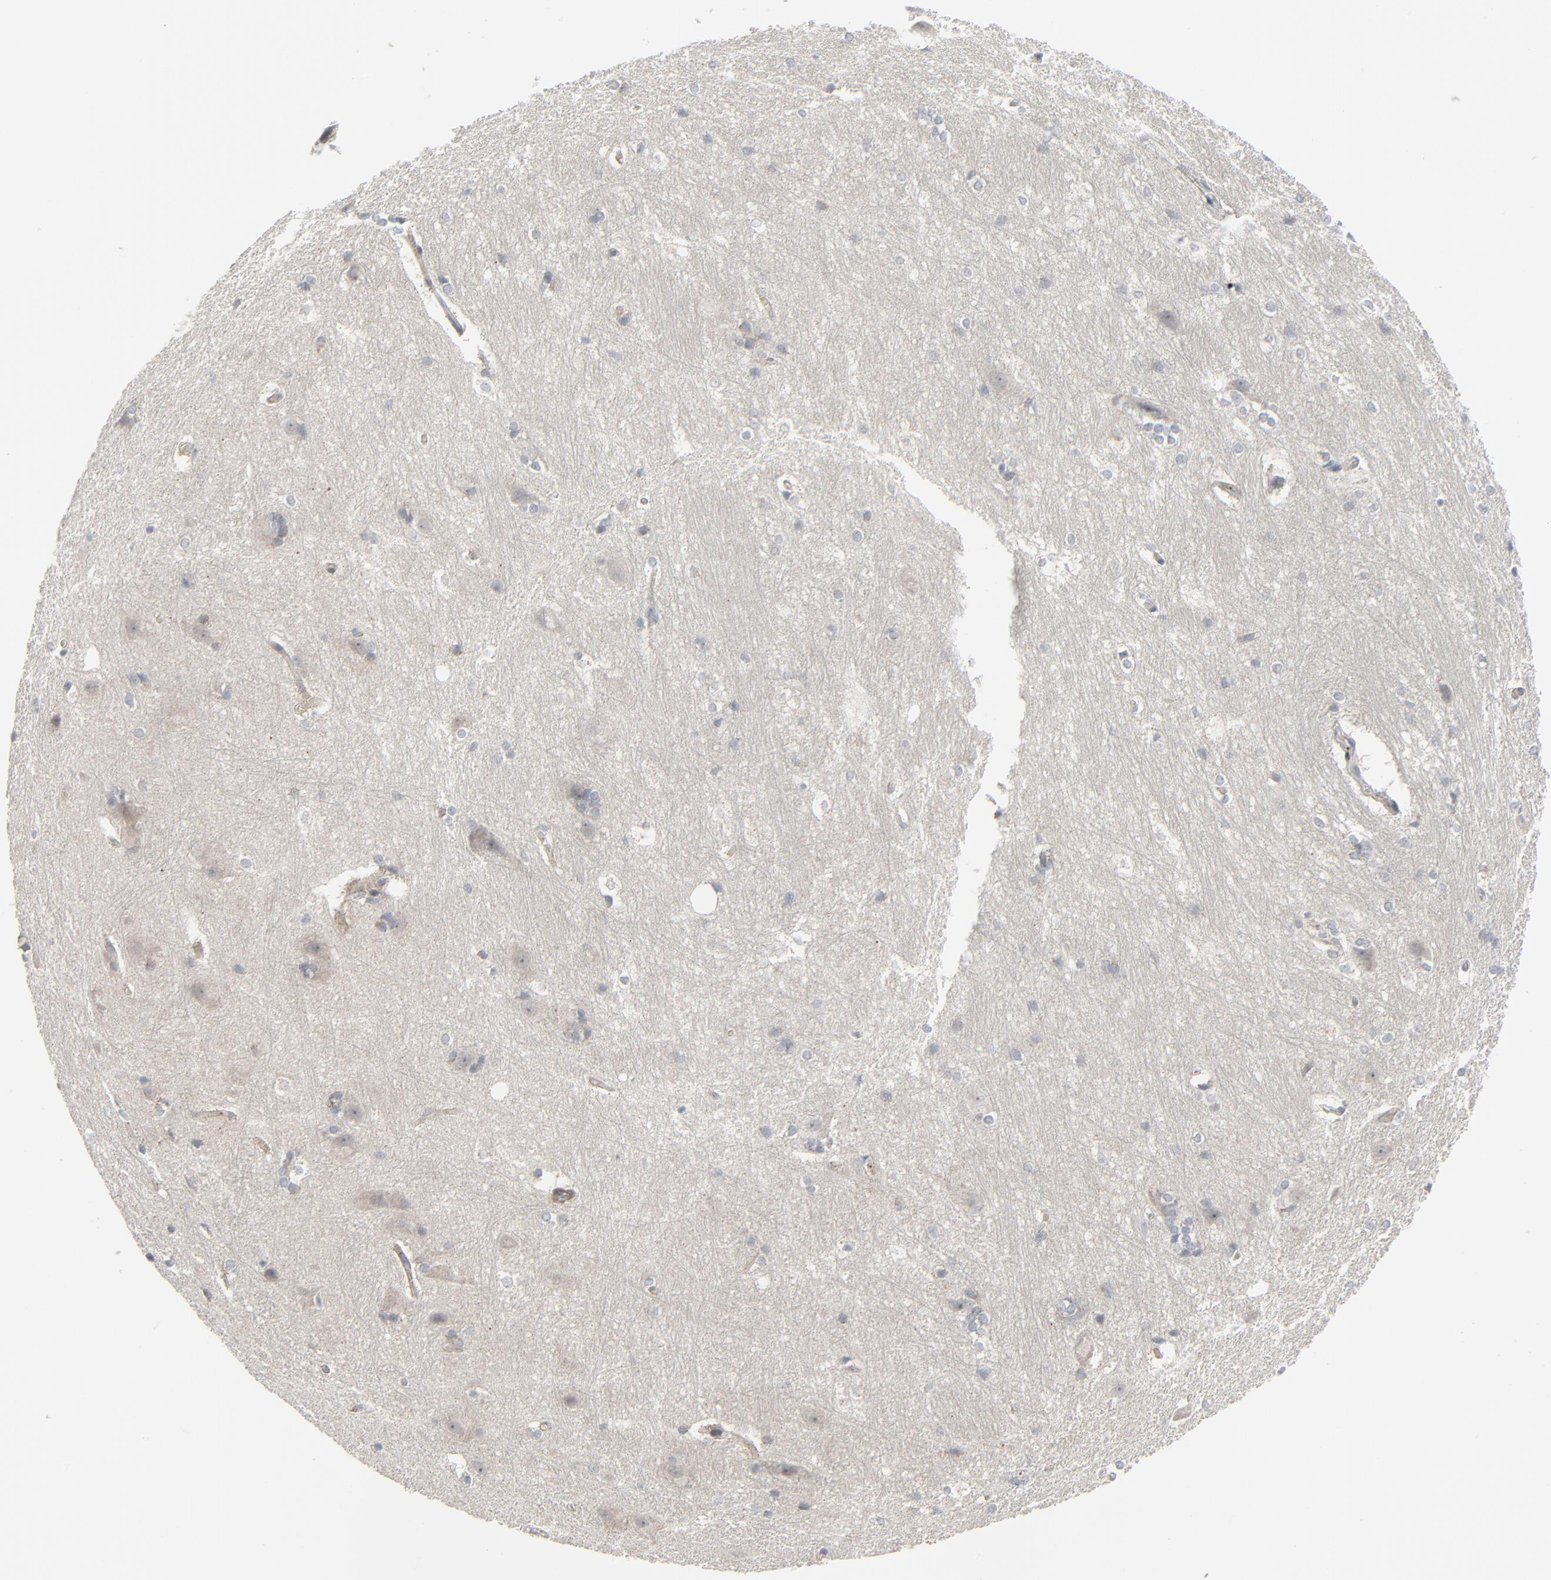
{"staining": {"intensity": "negative", "quantity": "none", "location": "none"}, "tissue": "hippocampus", "cell_type": "Glial cells", "image_type": "normal", "snomed": [{"axis": "morphology", "description": "Normal tissue, NOS"}, {"axis": "topography", "description": "Hippocampus"}], "caption": "Immunohistochemistry photomicrograph of normal hippocampus: hippocampus stained with DAB (3,3'-diaminobenzidine) displays no significant protein expression in glial cells. (Brightfield microscopy of DAB (3,3'-diaminobenzidine) immunohistochemistry (IHC) at high magnification).", "gene": "NEUROD1", "patient": {"sex": "female", "age": 19}}